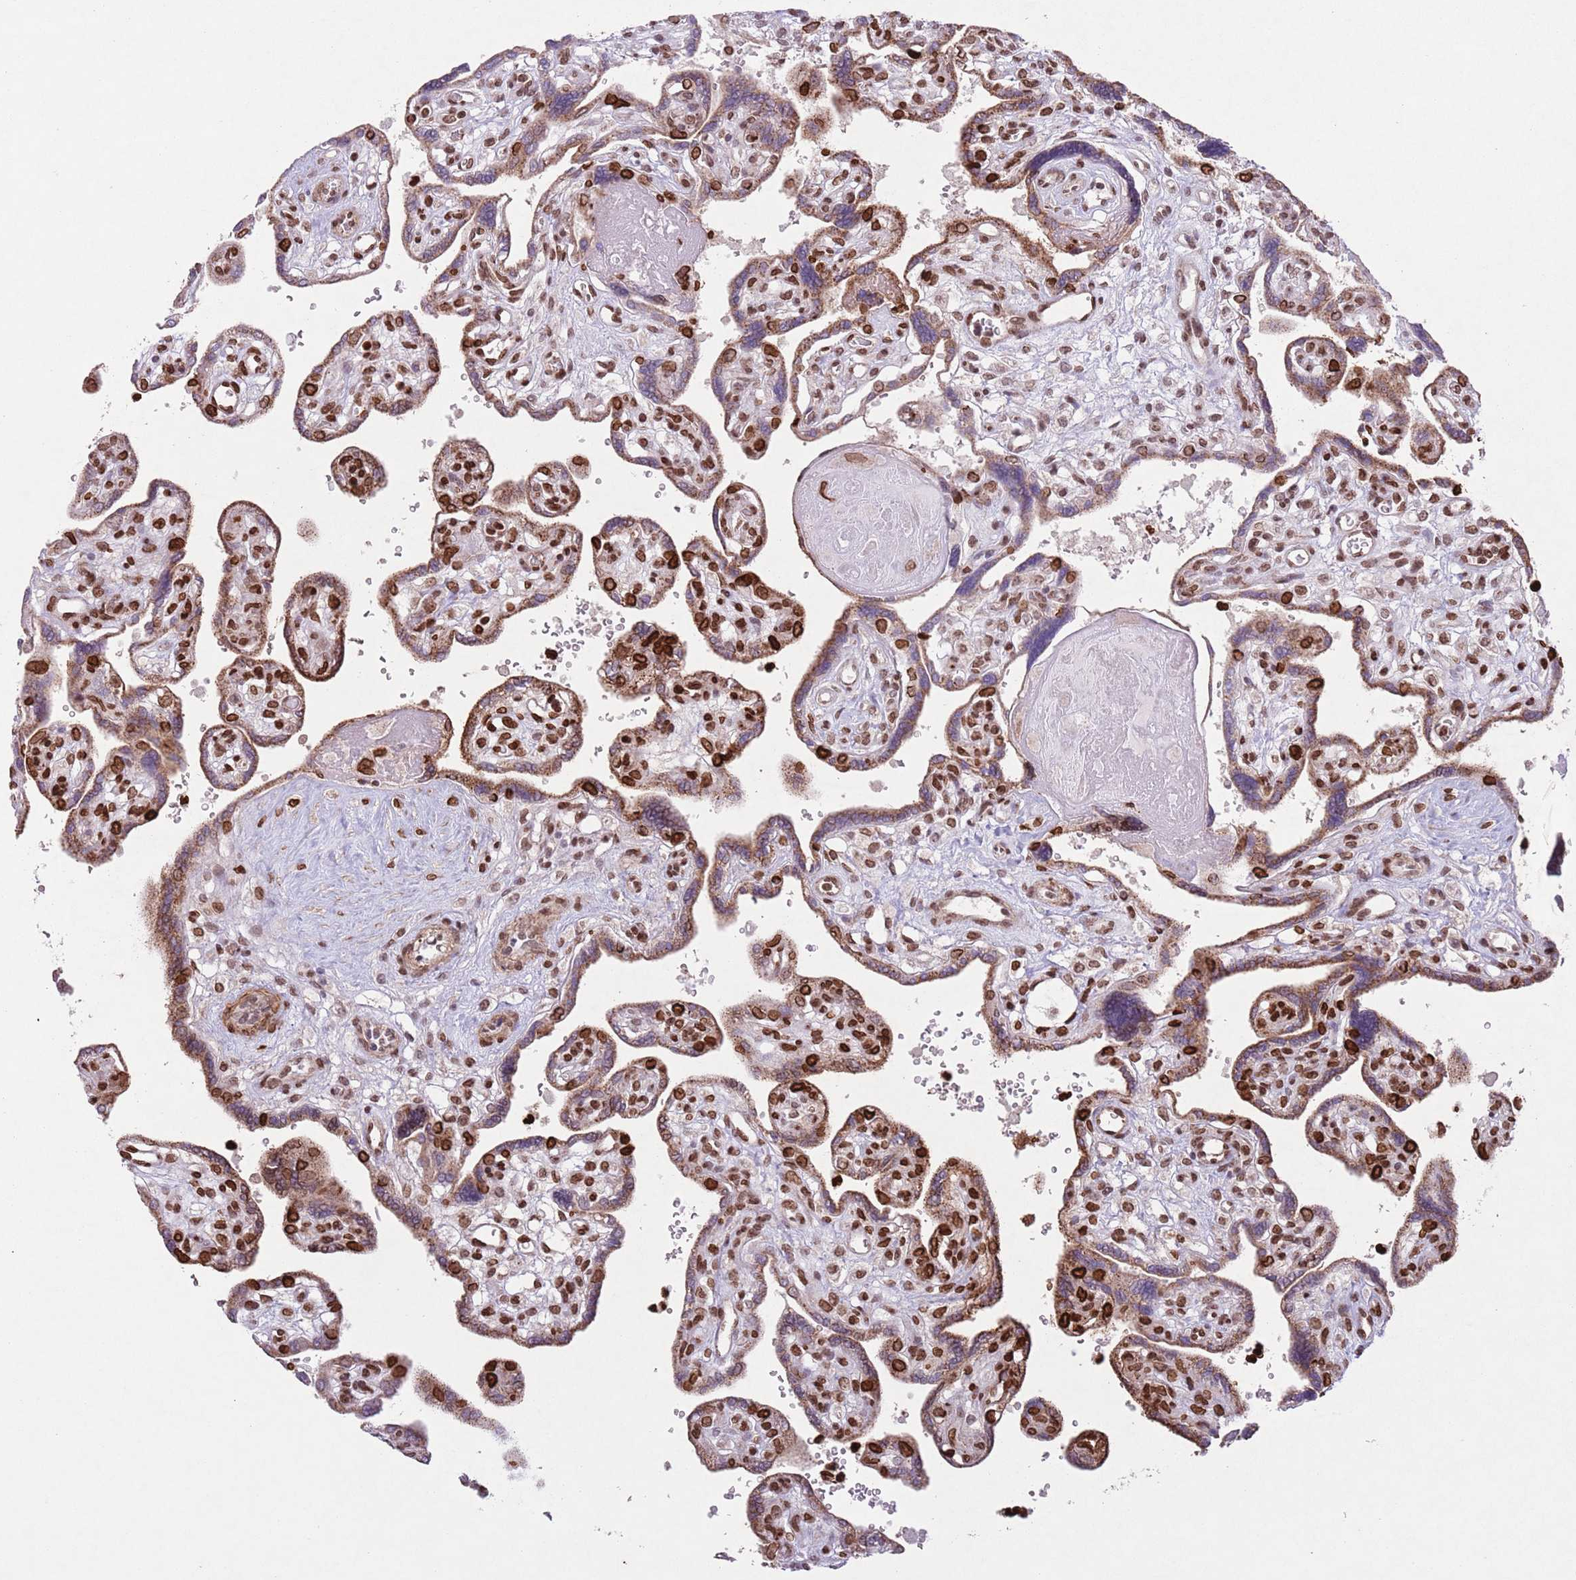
{"staining": {"intensity": "moderate", "quantity": "<25%", "location": "cytoplasmic/membranous"}, "tissue": "placenta", "cell_type": "Trophoblastic cells", "image_type": "normal", "snomed": [{"axis": "morphology", "description": "Normal tissue, NOS"}, {"axis": "topography", "description": "Placenta"}], "caption": "IHC (DAB (3,3'-diaminobenzidine)) staining of benign human placenta displays moderate cytoplasmic/membranous protein staining in approximately <25% of trophoblastic cells. The protein is shown in brown color, while the nuclei are stained blue.", "gene": "CCNI", "patient": {"sex": "female", "age": 39}}